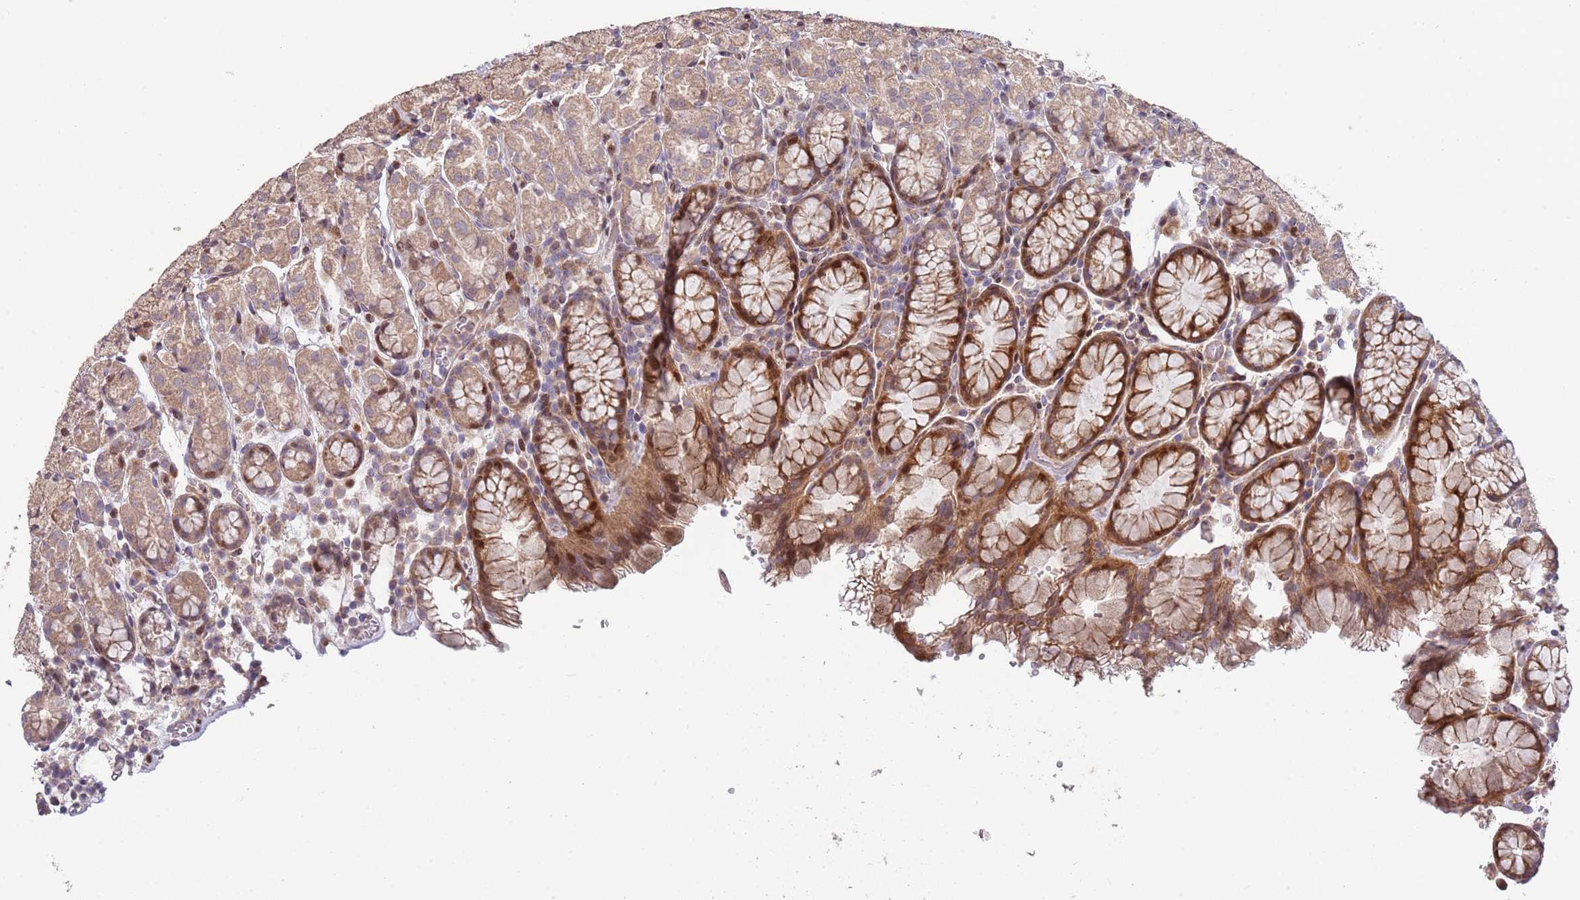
{"staining": {"intensity": "strong", "quantity": "25%-75%", "location": "cytoplasmic/membranous,nuclear"}, "tissue": "stomach", "cell_type": "Glandular cells", "image_type": "normal", "snomed": [{"axis": "morphology", "description": "Normal tissue, NOS"}, {"axis": "topography", "description": "Stomach, upper"}, {"axis": "topography", "description": "Stomach"}], "caption": "Protein staining of benign stomach displays strong cytoplasmic/membranous,nuclear positivity in about 25%-75% of glandular cells.", "gene": "SYNDIG1L", "patient": {"sex": "male", "age": 62}}